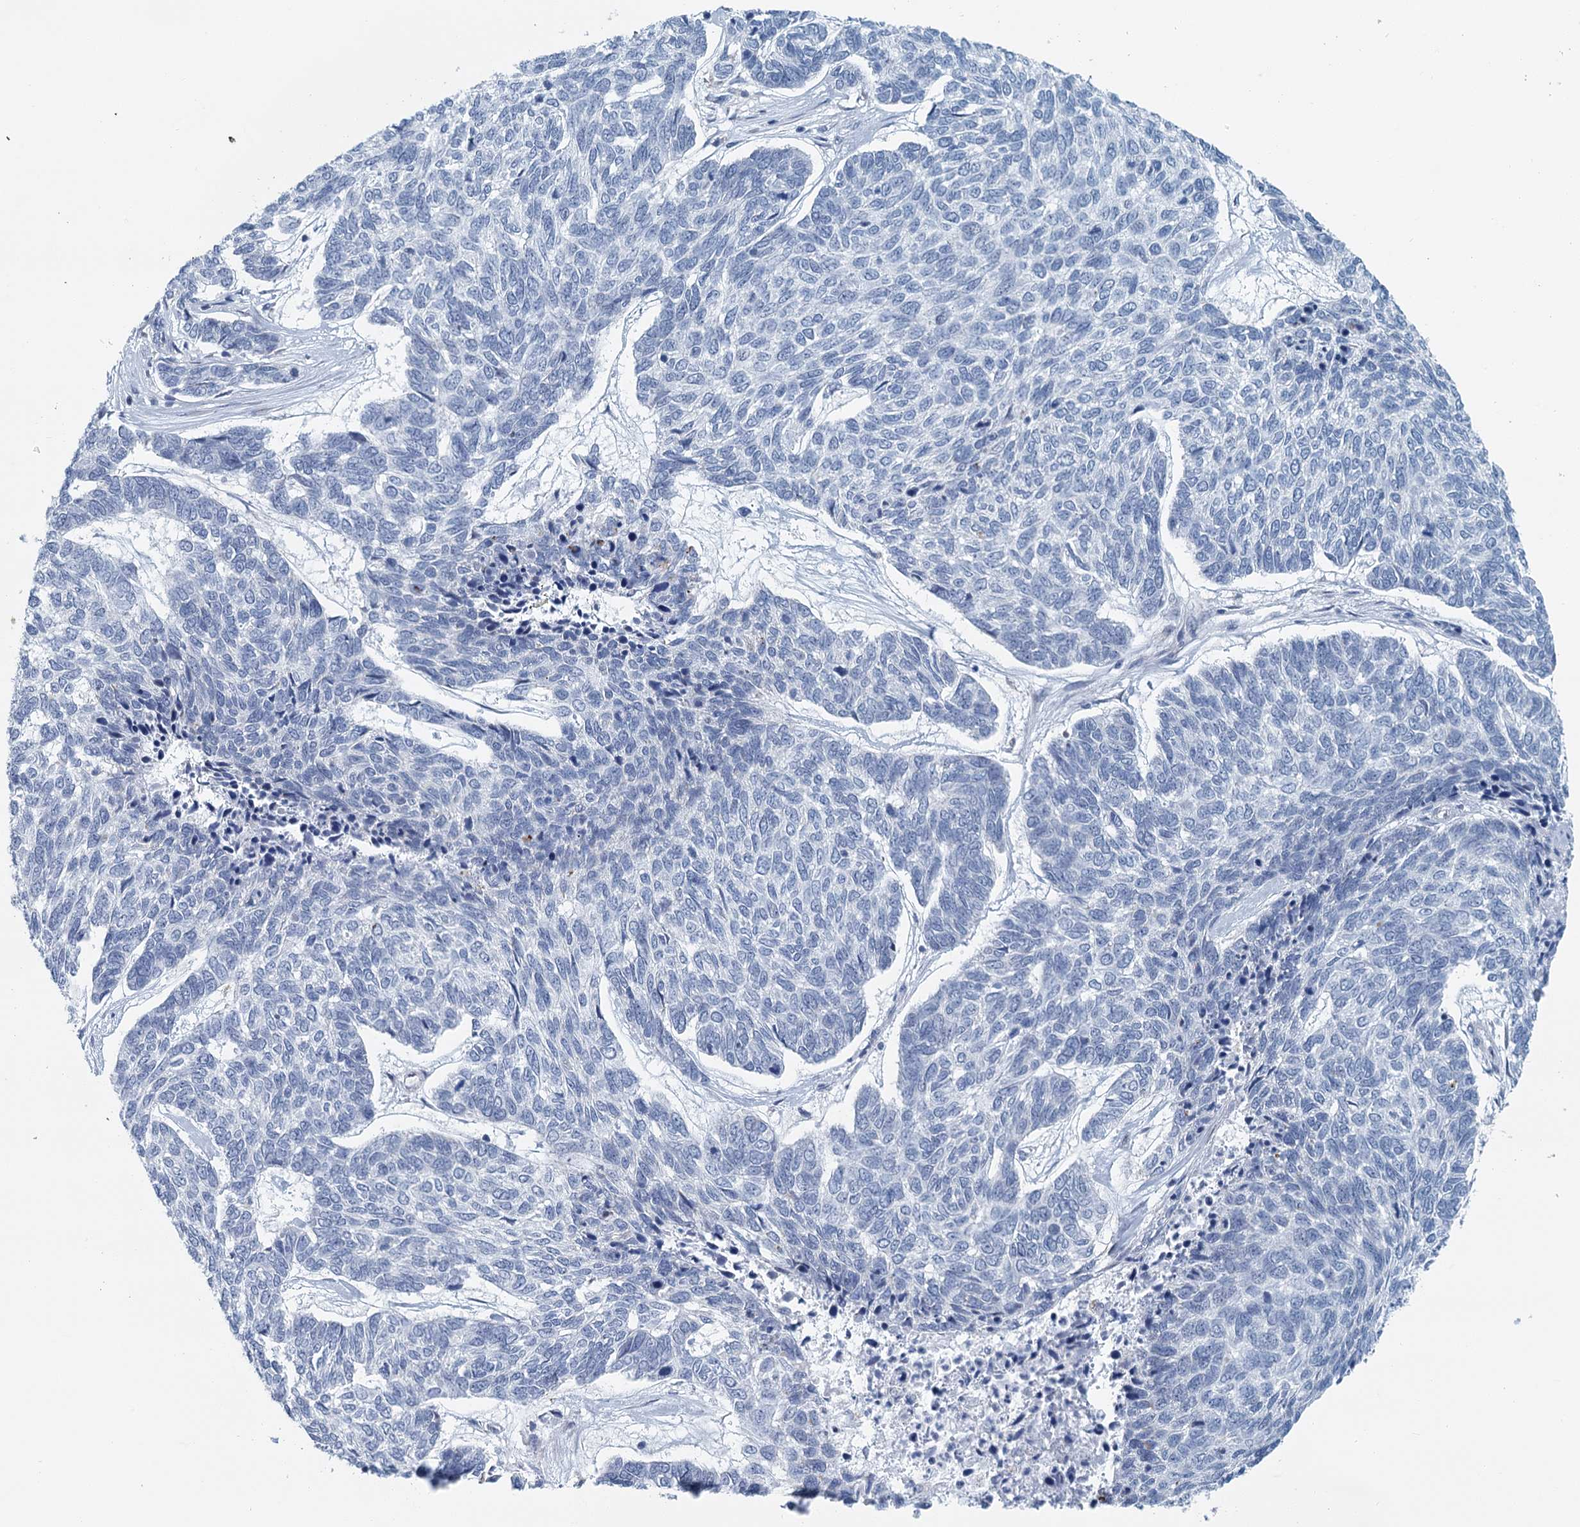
{"staining": {"intensity": "negative", "quantity": "none", "location": "none"}, "tissue": "skin cancer", "cell_type": "Tumor cells", "image_type": "cancer", "snomed": [{"axis": "morphology", "description": "Basal cell carcinoma"}, {"axis": "topography", "description": "Skin"}], "caption": "Protein analysis of basal cell carcinoma (skin) demonstrates no significant positivity in tumor cells.", "gene": "ZNF527", "patient": {"sex": "female", "age": 65}}